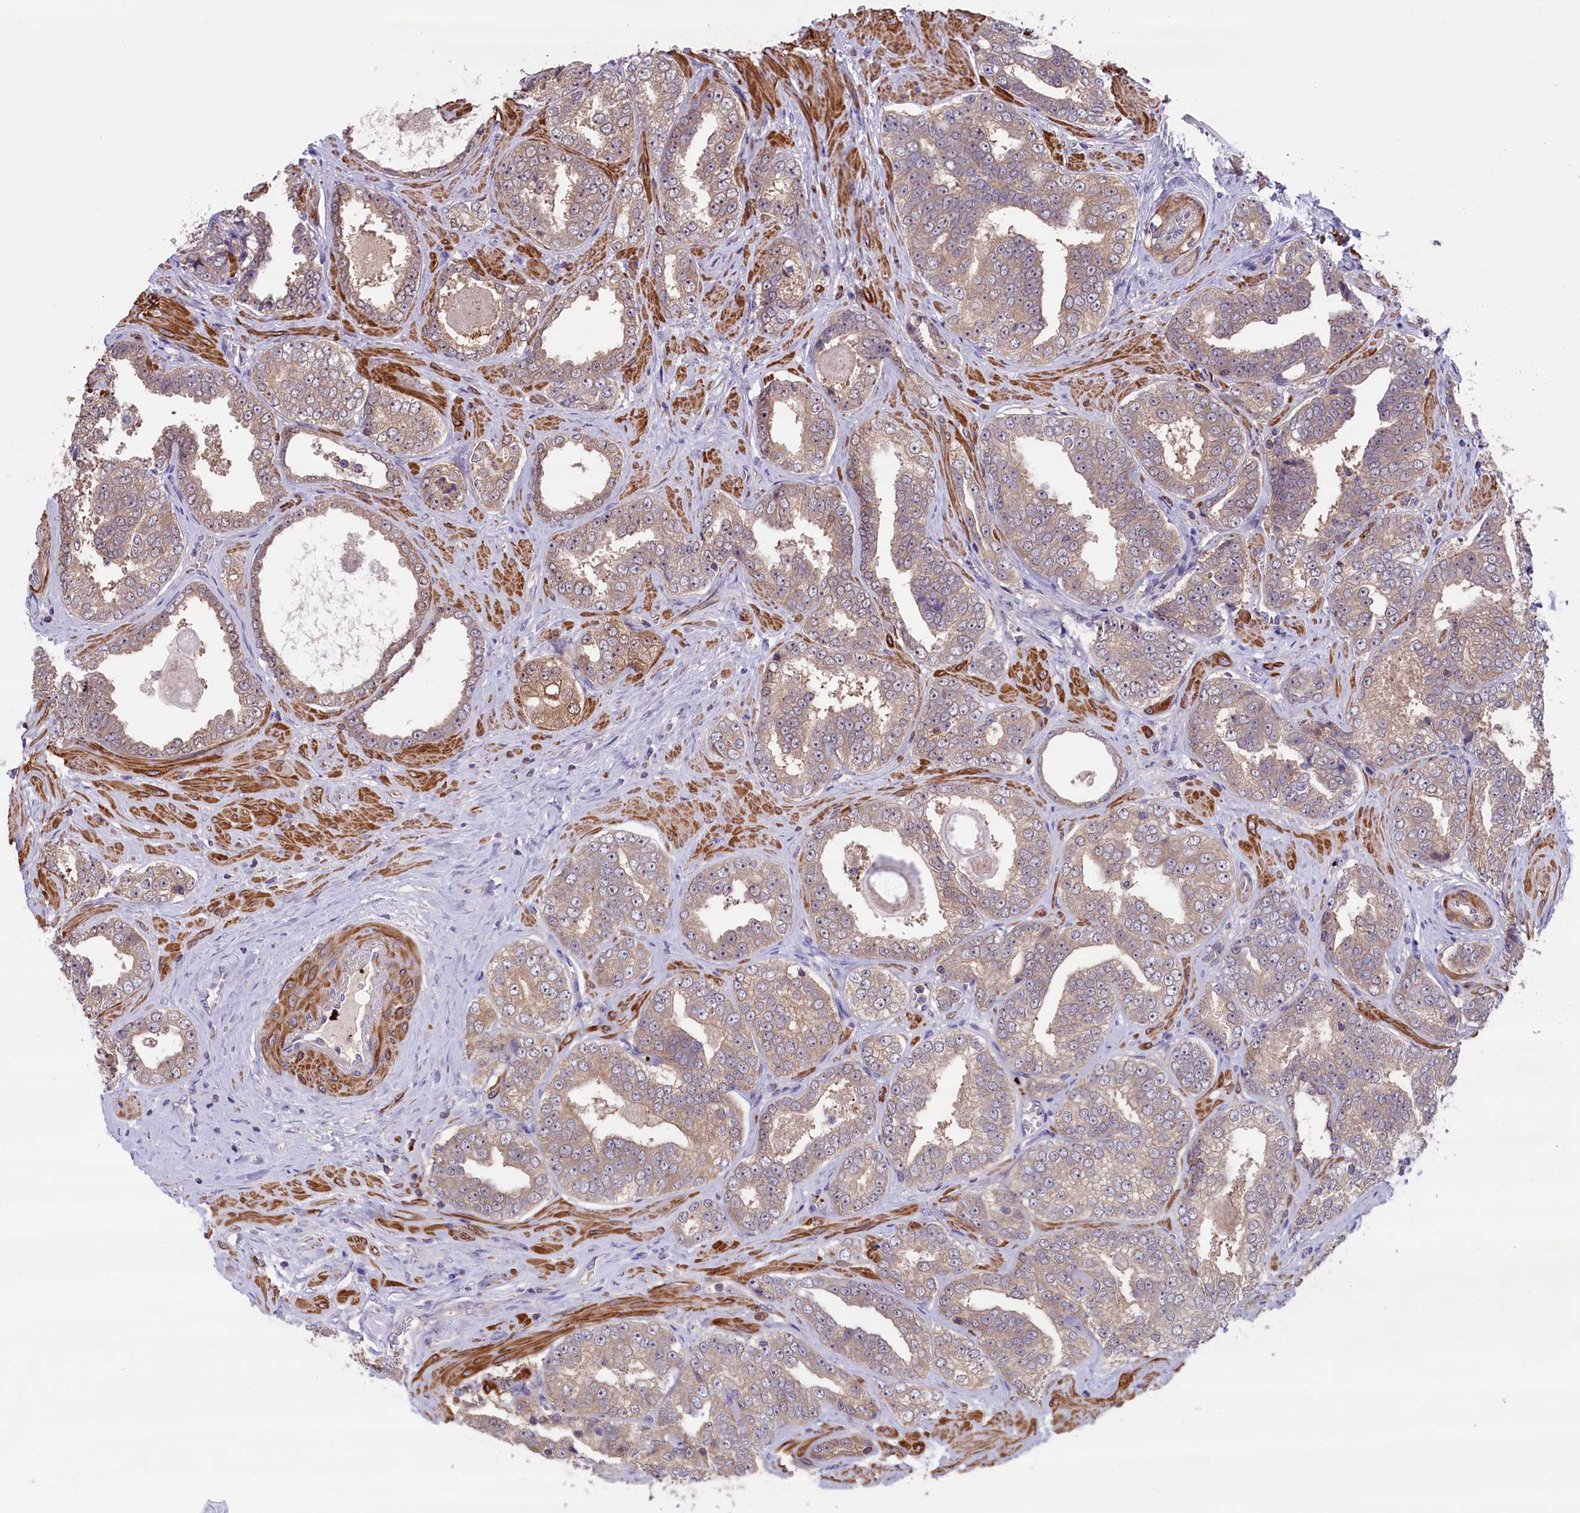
{"staining": {"intensity": "weak", "quantity": "25%-75%", "location": "cytoplasmic/membranous"}, "tissue": "prostate cancer", "cell_type": "Tumor cells", "image_type": "cancer", "snomed": [{"axis": "morphology", "description": "Adenocarcinoma, High grade"}, {"axis": "topography", "description": "Prostate"}], "caption": "Immunohistochemistry (IHC) of human high-grade adenocarcinoma (prostate) exhibits low levels of weak cytoplasmic/membranous staining in about 25%-75% of tumor cells.", "gene": "HEATR3", "patient": {"sex": "male", "age": 67}}